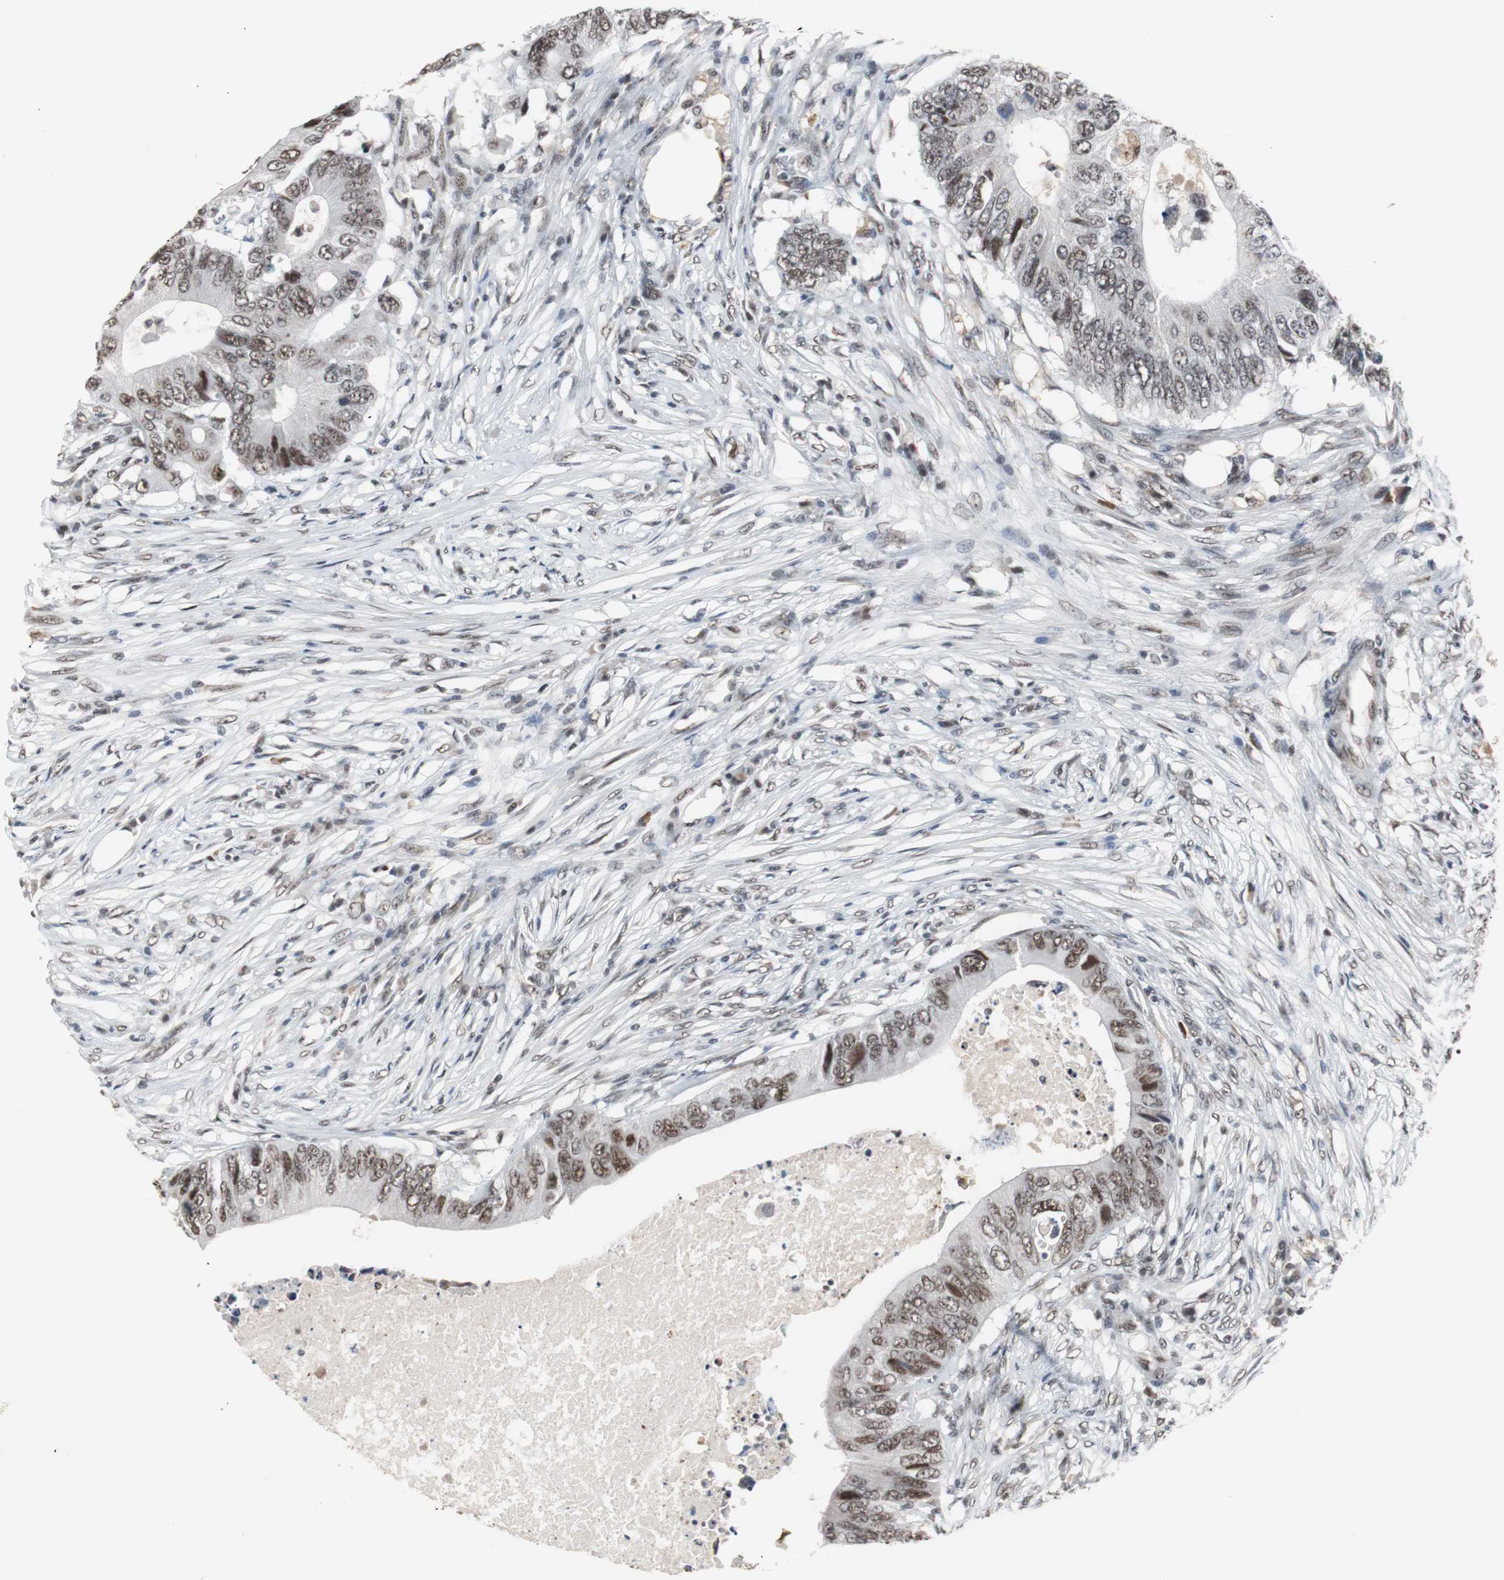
{"staining": {"intensity": "moderate", "quantity": ">75%", "location": "nuclear"}, "tissue": "colorectal cancer", "cell_type": "Tumor cells", "image_type": "cancer", "snomed": [{"axis": "morphology", "description": "Adenocarcinoma, NOS"}, {"axis": "topography", "description": "Colon"}], "caption": "Moderate nuclear protein staining is appreciated in approximately >75% of tumor cells in colorectal cancer (adenocarcinoma).", "gene": "TAF7", "patient": {"sex": "male", "age": 71}}